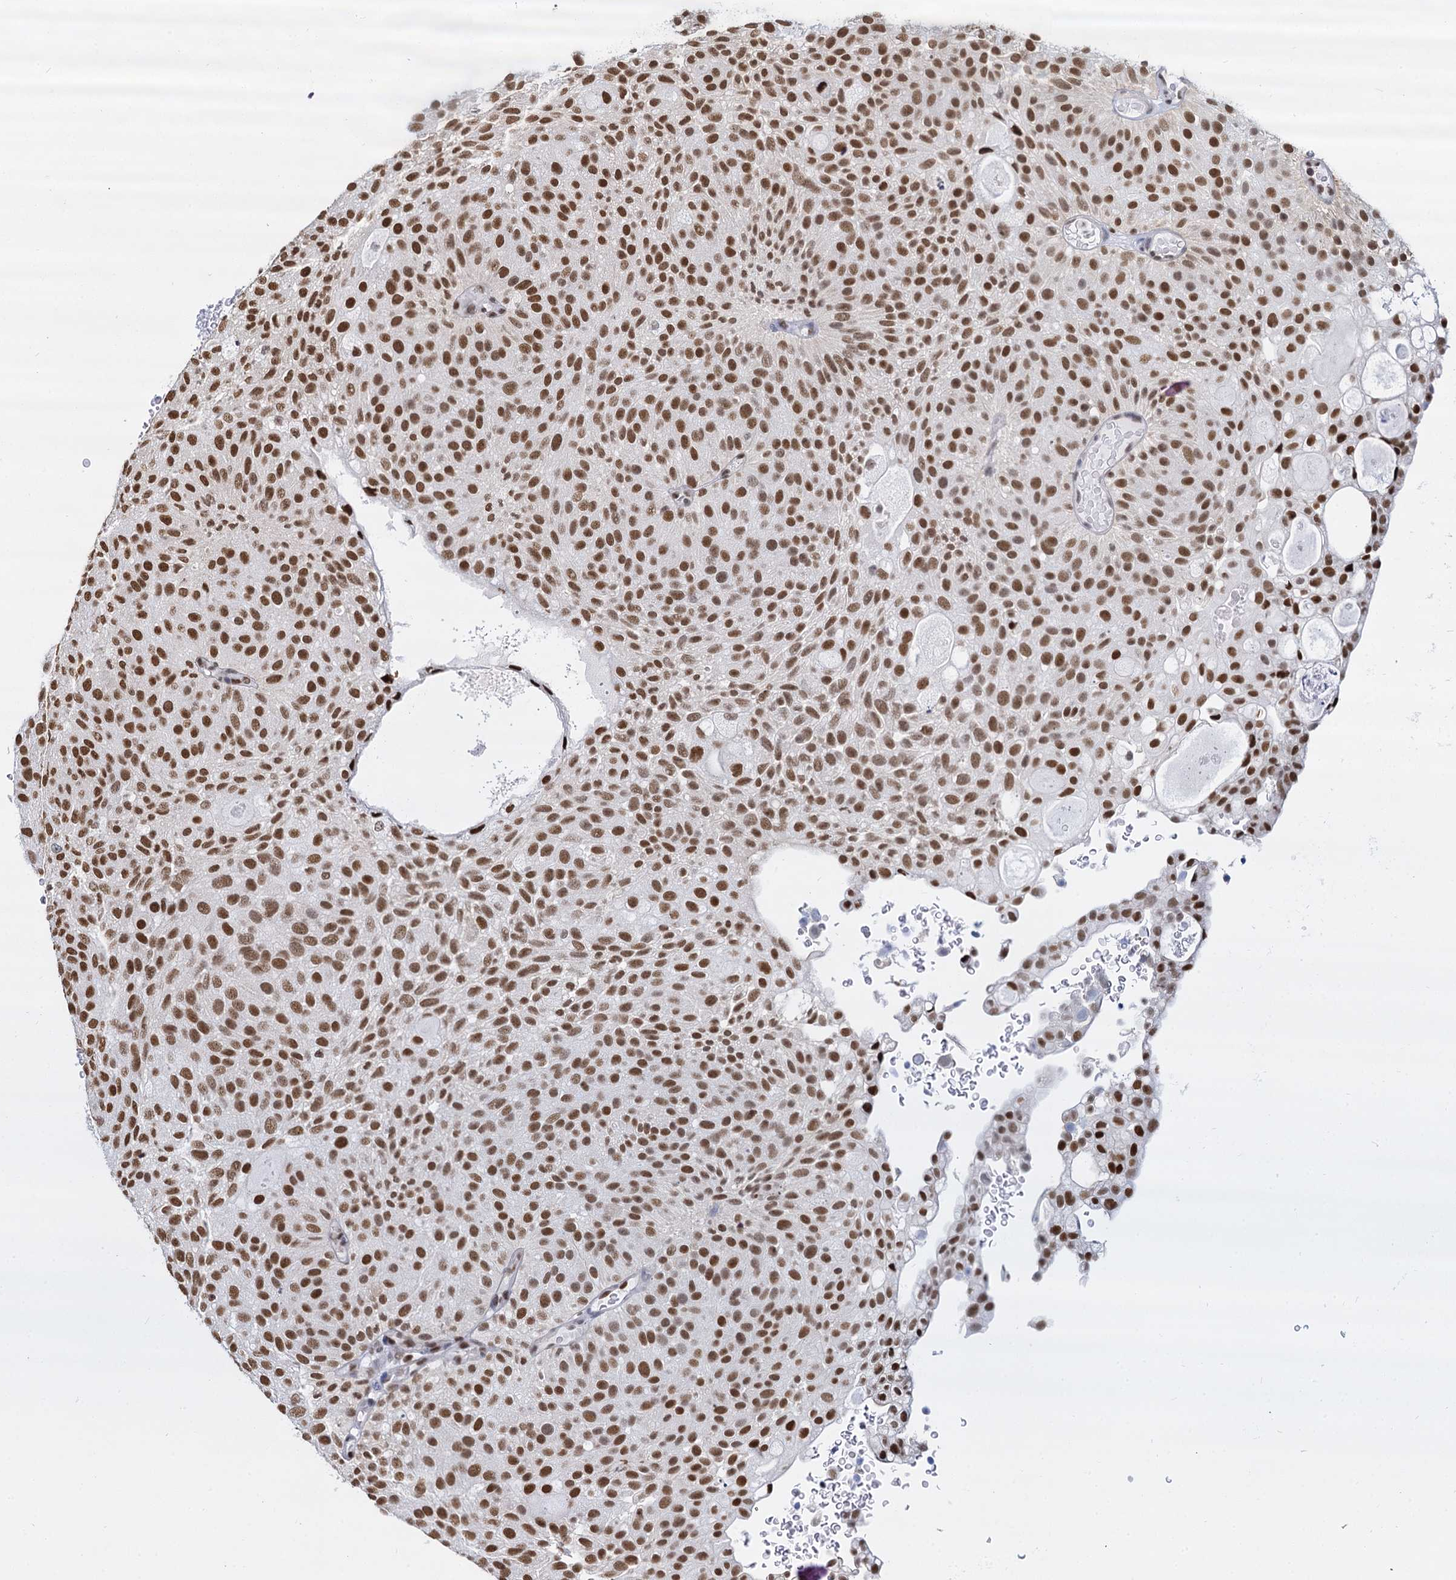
{"staining": {"intensity": "strong", "quantity": ">75%", "location": "nuclear"}, "tissue": "urothelial cancer", "cell_type": "Tumor cells", "image_type": "cancer", "snomed": [{"axis": "morphology", "description": "Urothelial carcinoma, Low grade"}, {"axis": "topography", "description": "Urinary bladder"}], "caption": "Immunohistochemistry (IHC) staining of urothelial cancer, which shows high levels of strong nuclear positivity in about >75% of tumor cells indicating strong nuclear protein positivity. The staining was performed using DAB (brown) for protein detection and nuclei were counterstained in hematoxylin (blue).", "gene": "DCPS", "patient": {"sex": "male", "age": 78}}